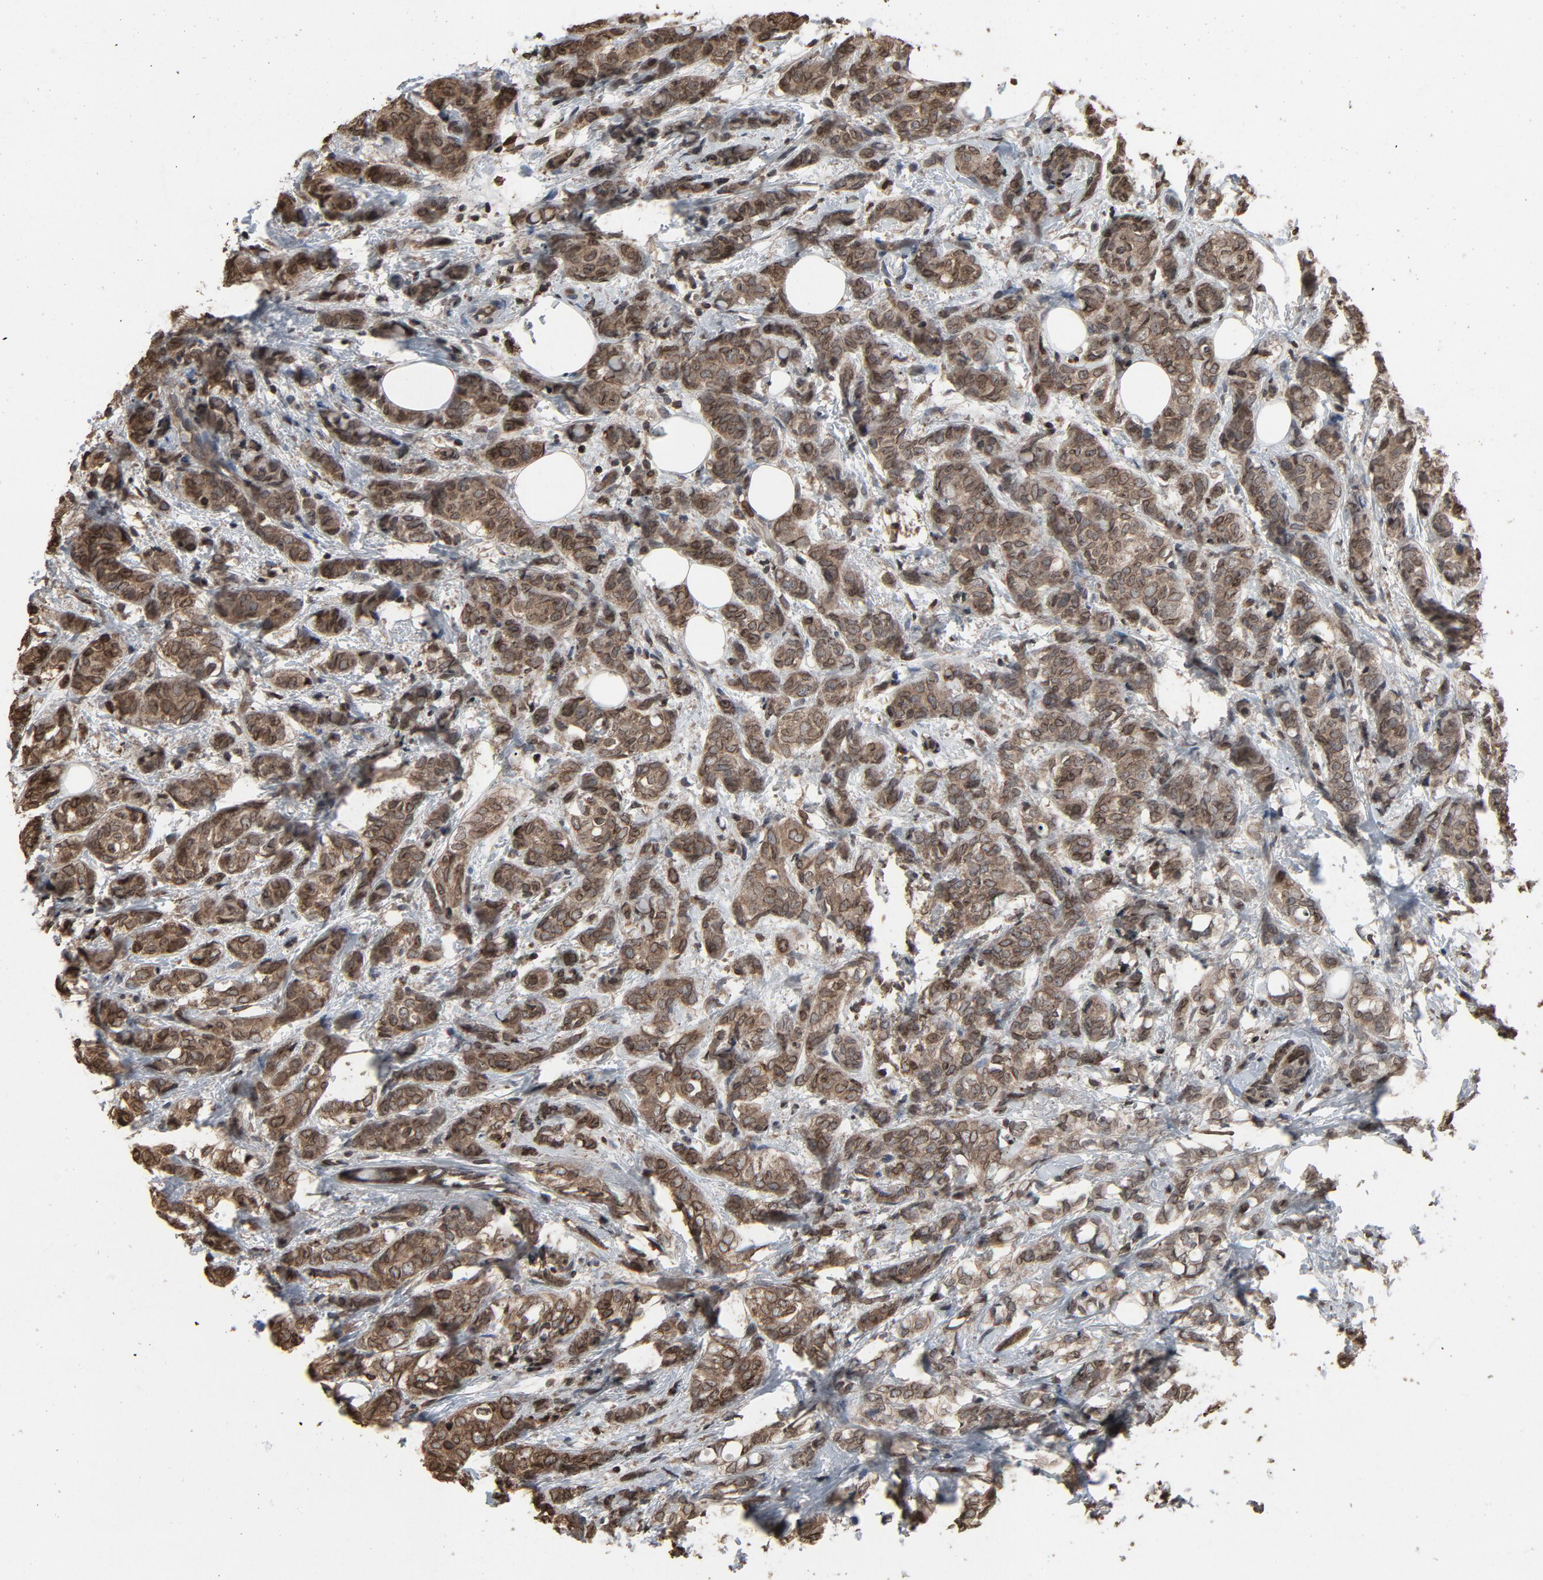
{"staining": {"intensity": "weak", "quantity": ">75%", "location": "cytoplasmic/membranous,nuclear"}, "tissue": "breast cancer", "cell_type": "Tumor cells", "image_type": "cancer", "snomed": [{"axis": "morphology", "description": "Lobular carcinoma"}, {"axis": "topography", "description": "Breast"}], "caption": "Tumor cells show low levels of weak cytoplasmic/membranous and nuclear staining in approximately >75% of cells in human breast lobular carcinoma.", "gene": "UBE2D1", "patient": {"sex": "female", "age": 60}}